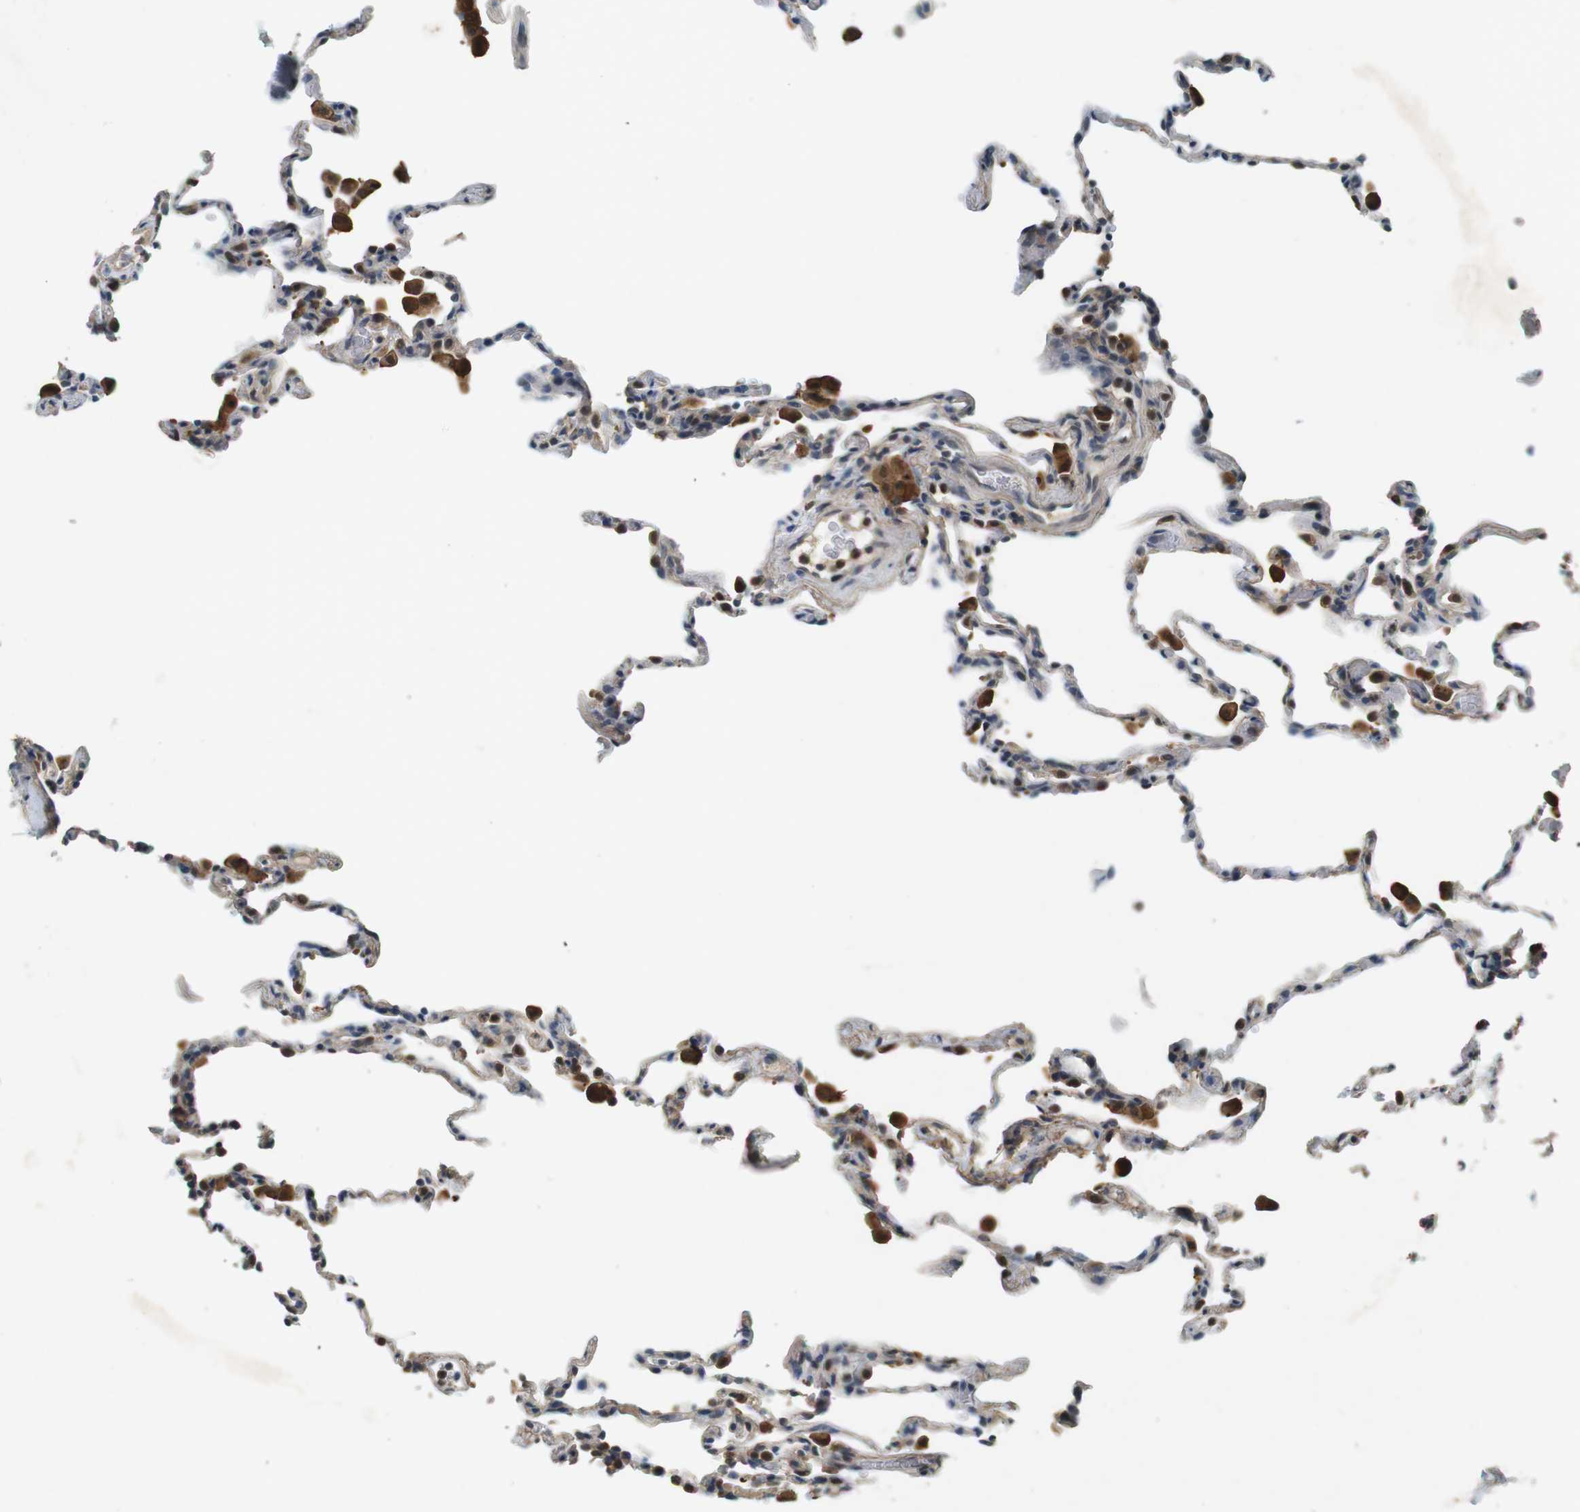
{"staining": {"intensity": "weak", "quantity": "<25%", "location": "cytoplasmic/membranous"}, "tissue": "lung", "cell_type": "Alveolar cells", "image_type": "normal", "snomed": [{"axis": "morphology", "description": "Normal tissue, NOS"}, {"axis": "topography", "description": "Lung"}], "caption": "Immunohistochemistry (IHC) of benign human lung reveals no positivity in alveolar cells.", "gene": "CDK14", "patient": {"sex": "male", "age": 59}}